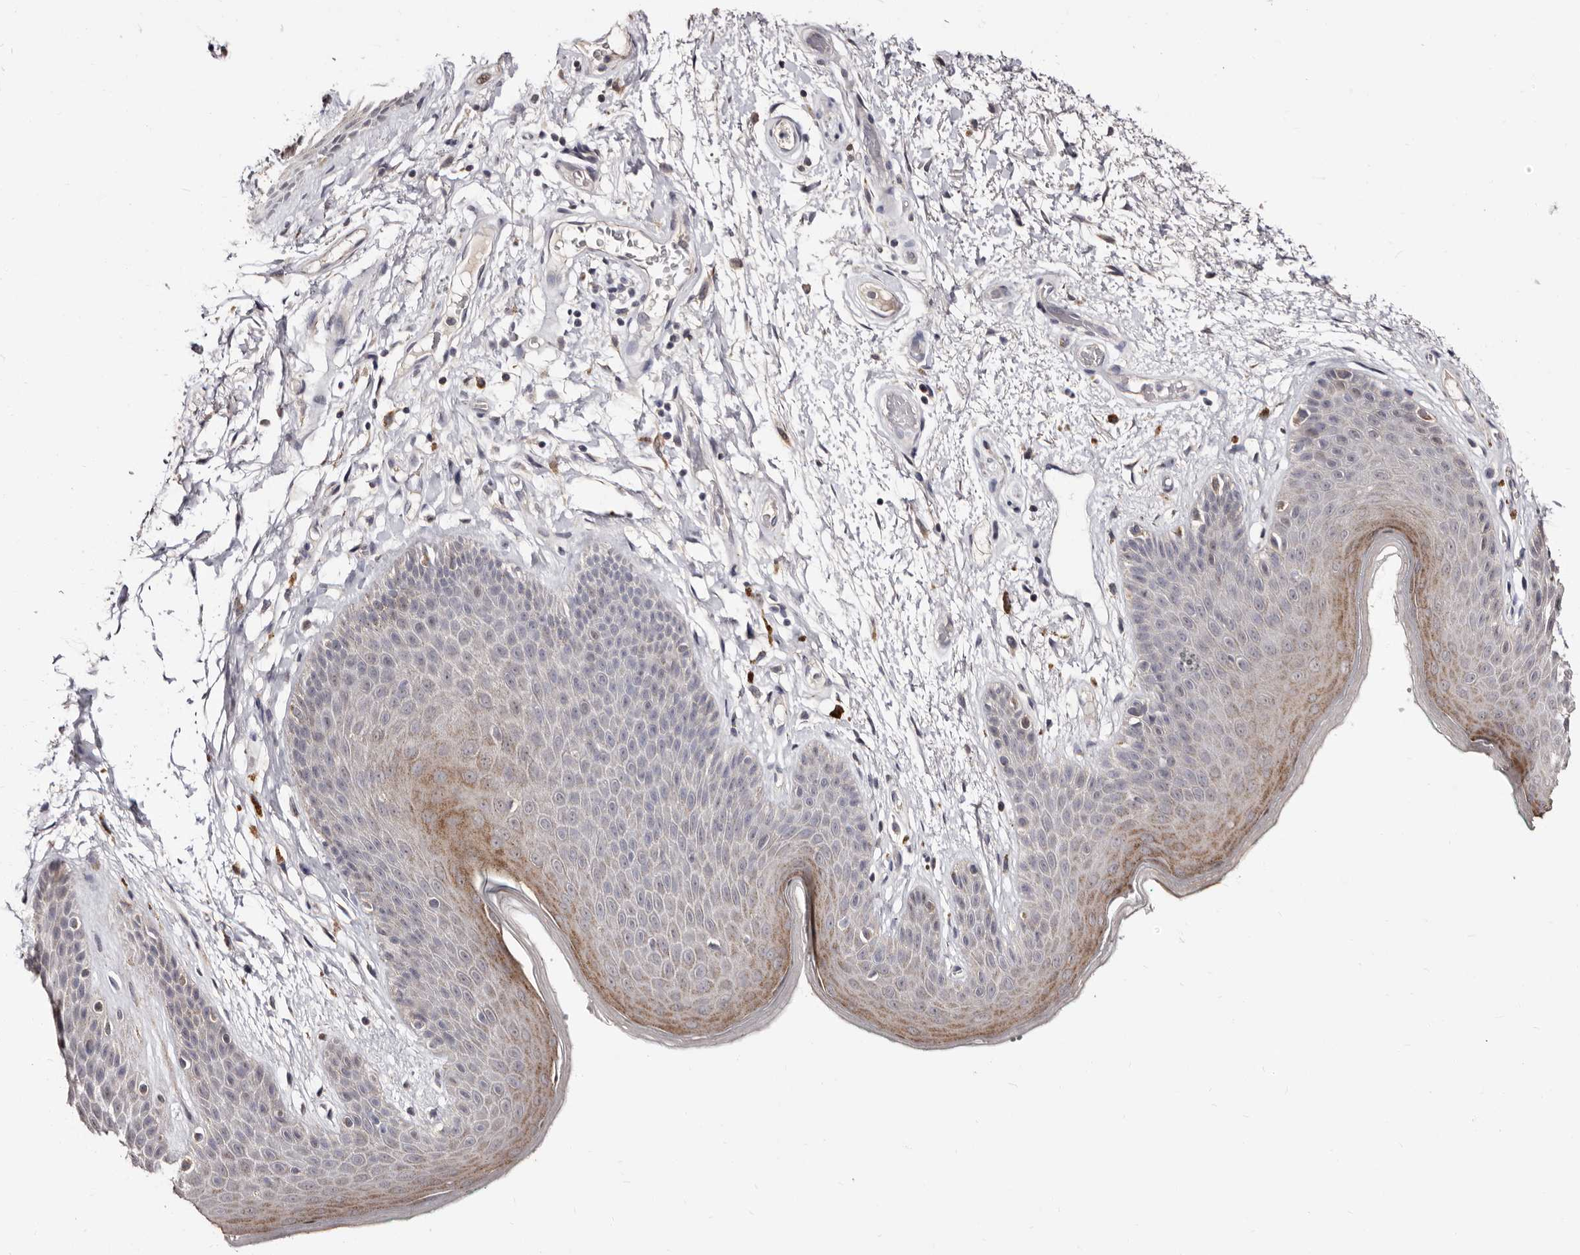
{"staining": {"intensity": "moderate", "quantity": "<25%", "location": "cytoplasmic/membranous"}, "tissue": "skin", "cell_type": "Epidermal cells", "image_type": "normal", "snomed": [{"axis": "morphology", "description": "Normal tissue, NOS"}, {"axis": "topography", "description": "Anal"}], "caption": "Human skin stained for a protein (brown) exhibits moderate cytoplasmic/membranous positive staining in about <25% of epidermal cells.", "gene": "PTAFR", "patient": {"sex": "male", "age": 74}}